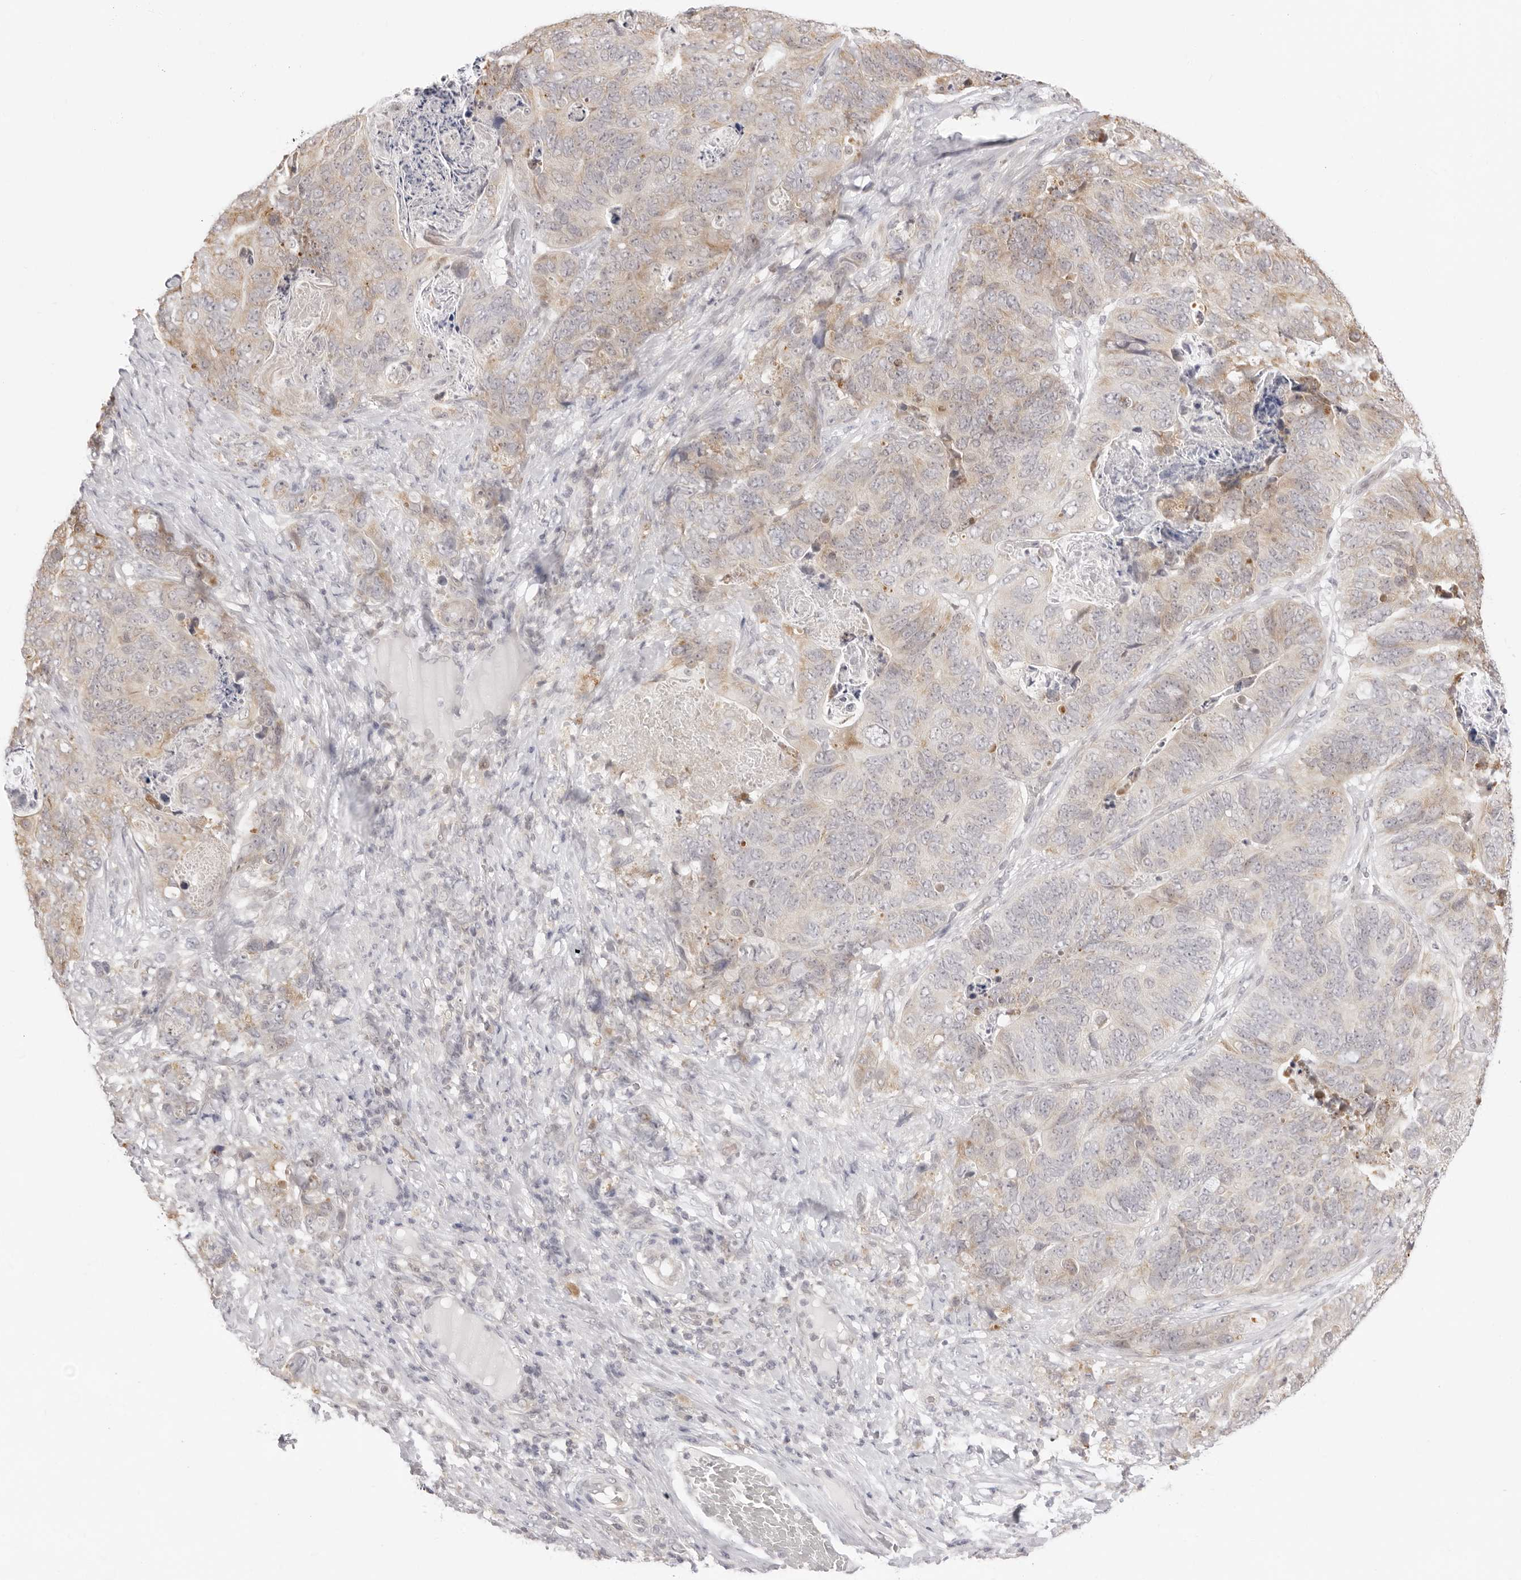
{"staining": {"intensity": "weak", "quantity": "25%-75%", "location": "cytoplasmic/membranous"}, "tissue": "stomach cancer", "cell_type": "Tumor cells", "image_type": "cancer", "snomed": [{"axis": "morphology", "description": "Normal tissue, NOS"}, {"axis": "morphology", "description": "Adenocarcinoma, NOS"}, {"axis": "topography", "description": "Stomach"}], "caption": "Immunohistochemistry (IHC) micrograph of neoplastic tissue: stomach cancer stained using immunohistochemistry (IHC) shows low levels of weak protein expression localized specifically in the cytoplasmic/membranous of tumor cells, appearing as a cytoplasmic/membranous brown color.", "gene": "FDPS", "patient": {"sex": "female", "age": 89}}